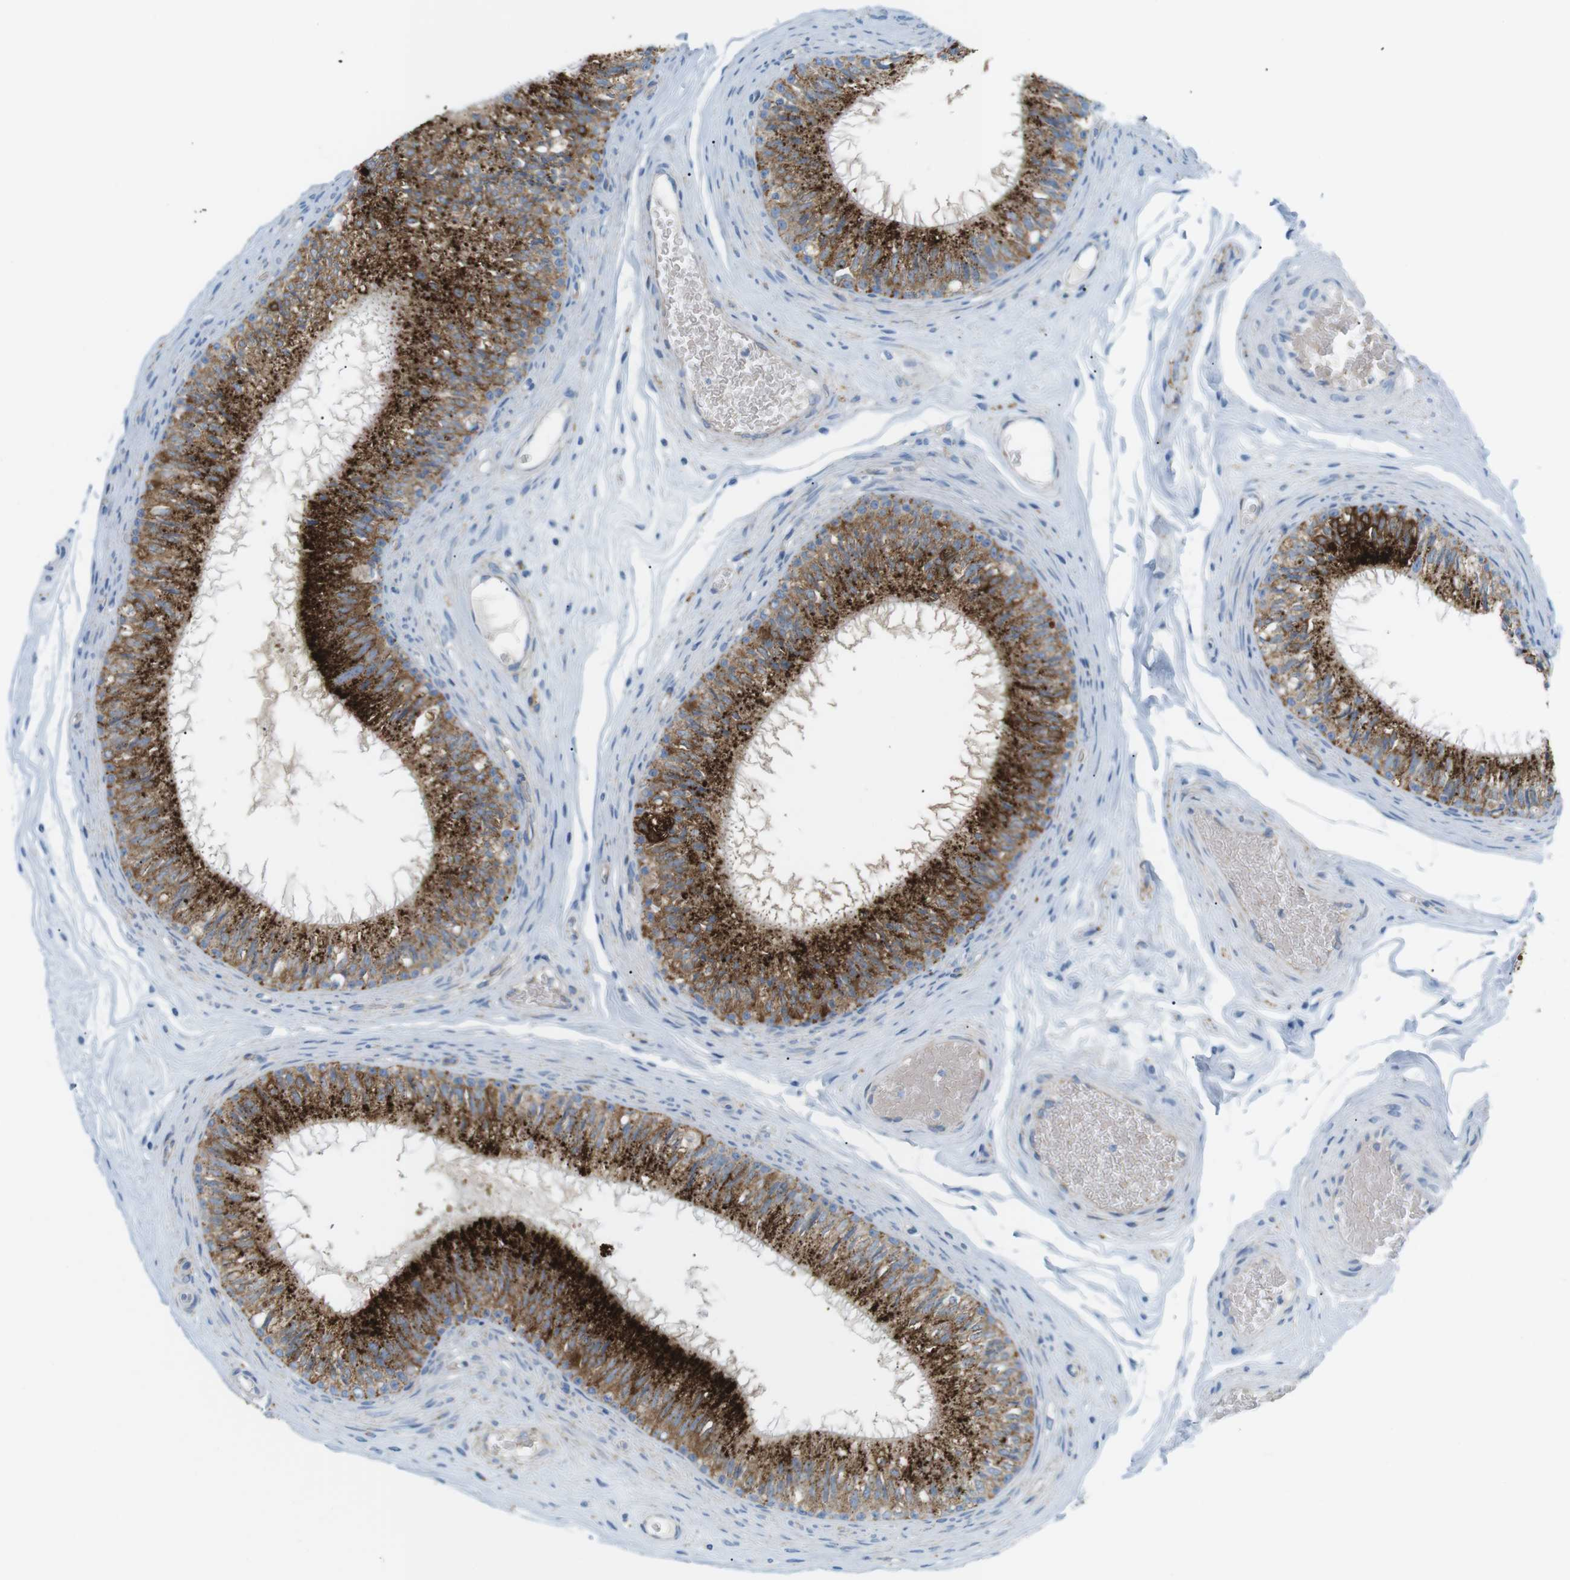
{"staining": {"intensity": "strong", "quantity": ">75%", "location": "cytoplasmic/membranous"}, "tissue": "epididymis", "cell_type": "Glandular cells", "image_type": "normal", "snomed": [{"axis": "morphology", "description": "Normal tissue, NOS"}, {"axis": "topography", "description": "Testis"}, {"axis": "topography", "description": "Epididymis"}], "caption": "This histopathology image shows unremarkable epididymis stained with IHC to label a protein in brown. The cytoplasmic/membranous of glandular cells show strong positivity for the protein. Nuclei are counter-stained blue.", "gene": "VAMP1", "patient": {"sex": "male", "age": 36}}